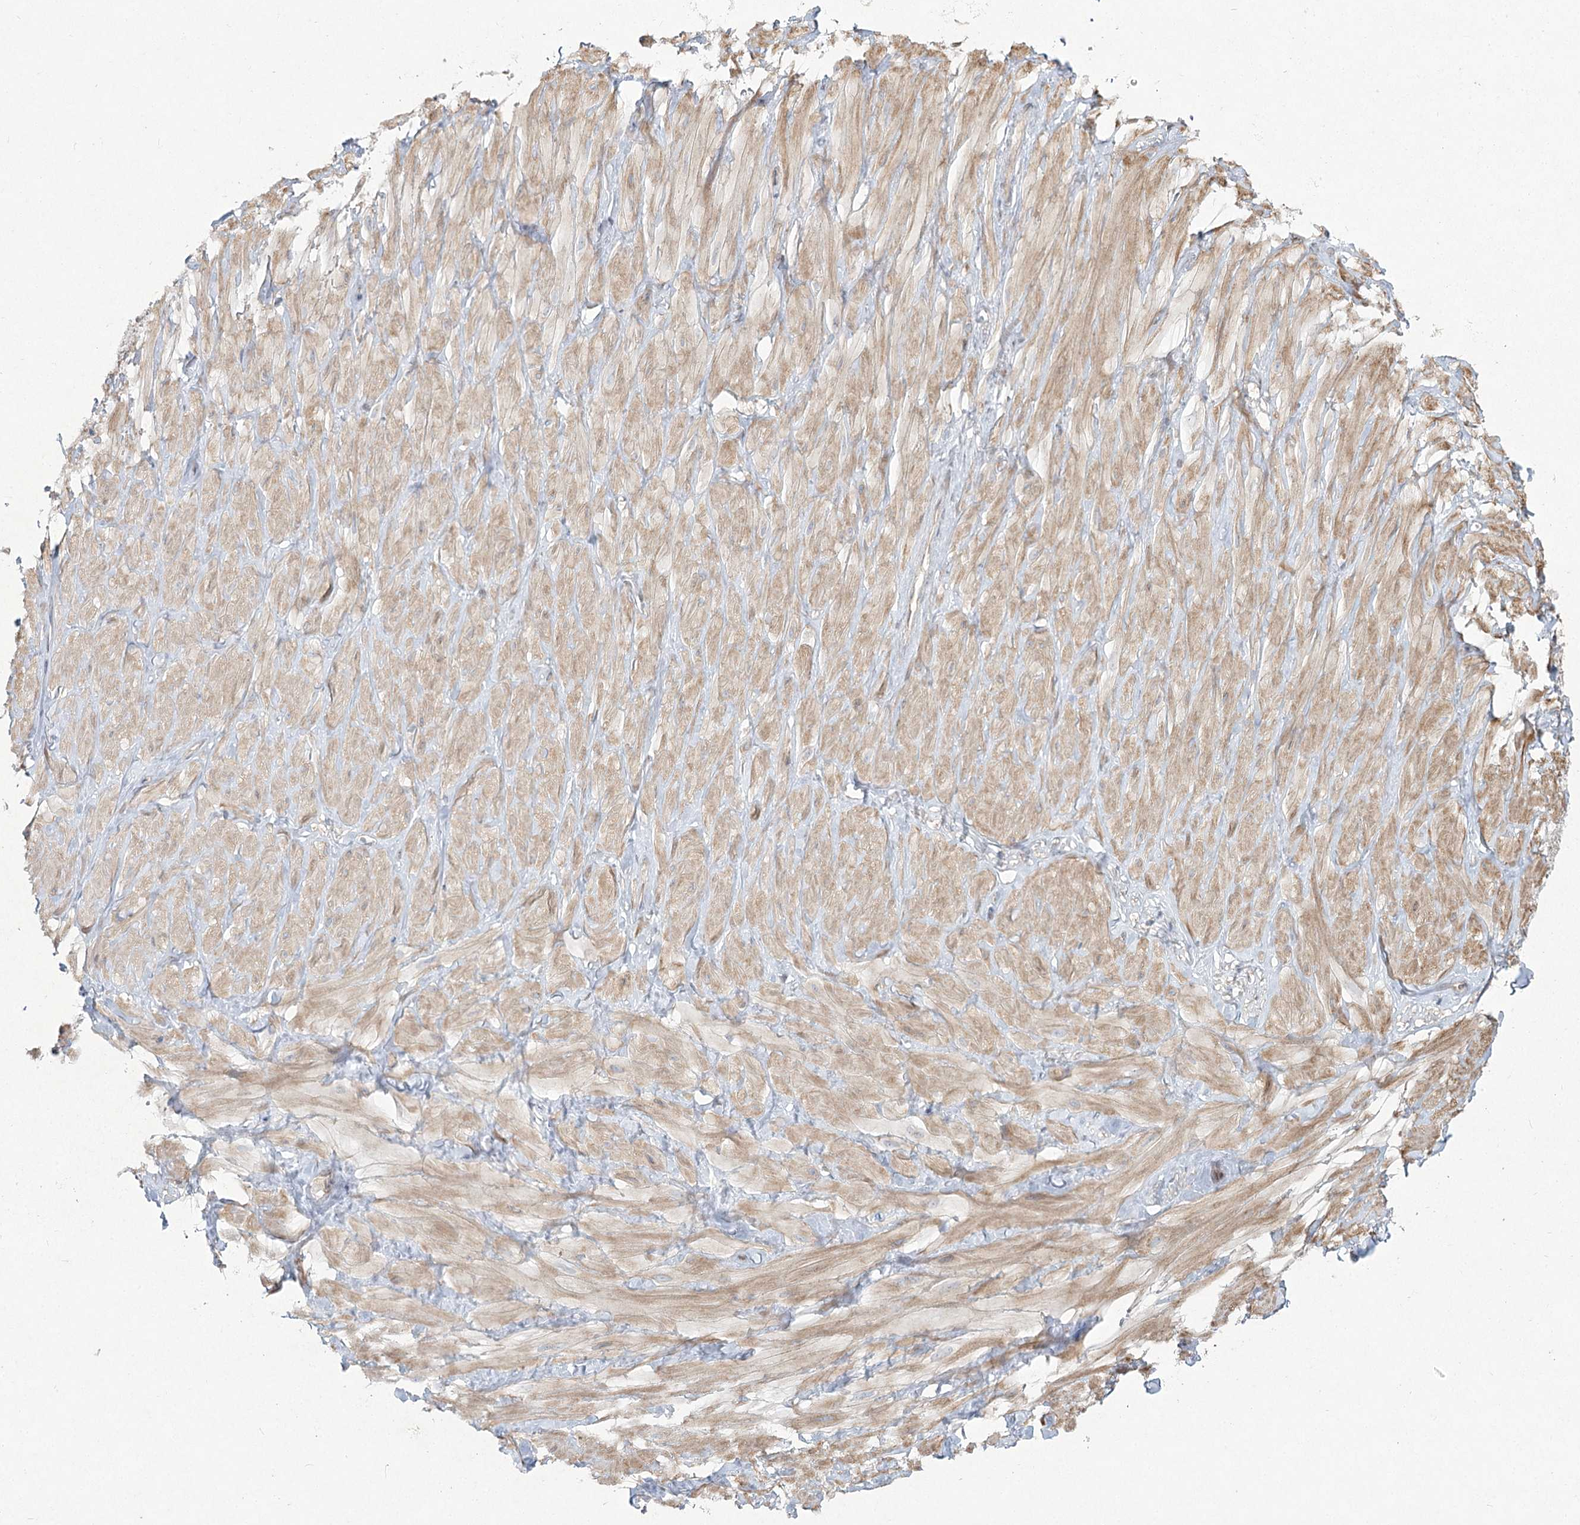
{"staining": {"intensity": "negative", "quantity": "none", "location": "none"}, "tissue": "adipose tissue", "cell_type": "Adipocytes", "image_type": "normal", "snomed": [{"axis": "morphology", "description": "Normal tissue, NOS"}, {"axis": "topography", "description": "Adipose tissue"}, {"axis": "topography", "description": "Vascular tissue"}, {"axis": "topography", "description": "Peripheral nerve tissue"}], "caption": "Protein analysis of normal adipose tissue displays no significant staining in adipocytes. The staining is performed using DAB (3,3'-diaminobenzidine) brown chromogen with nuclei counter-stained in using hematoxylin.", "gene": "CAMTA1", "patient": {"sex": "male", "age": 25}}